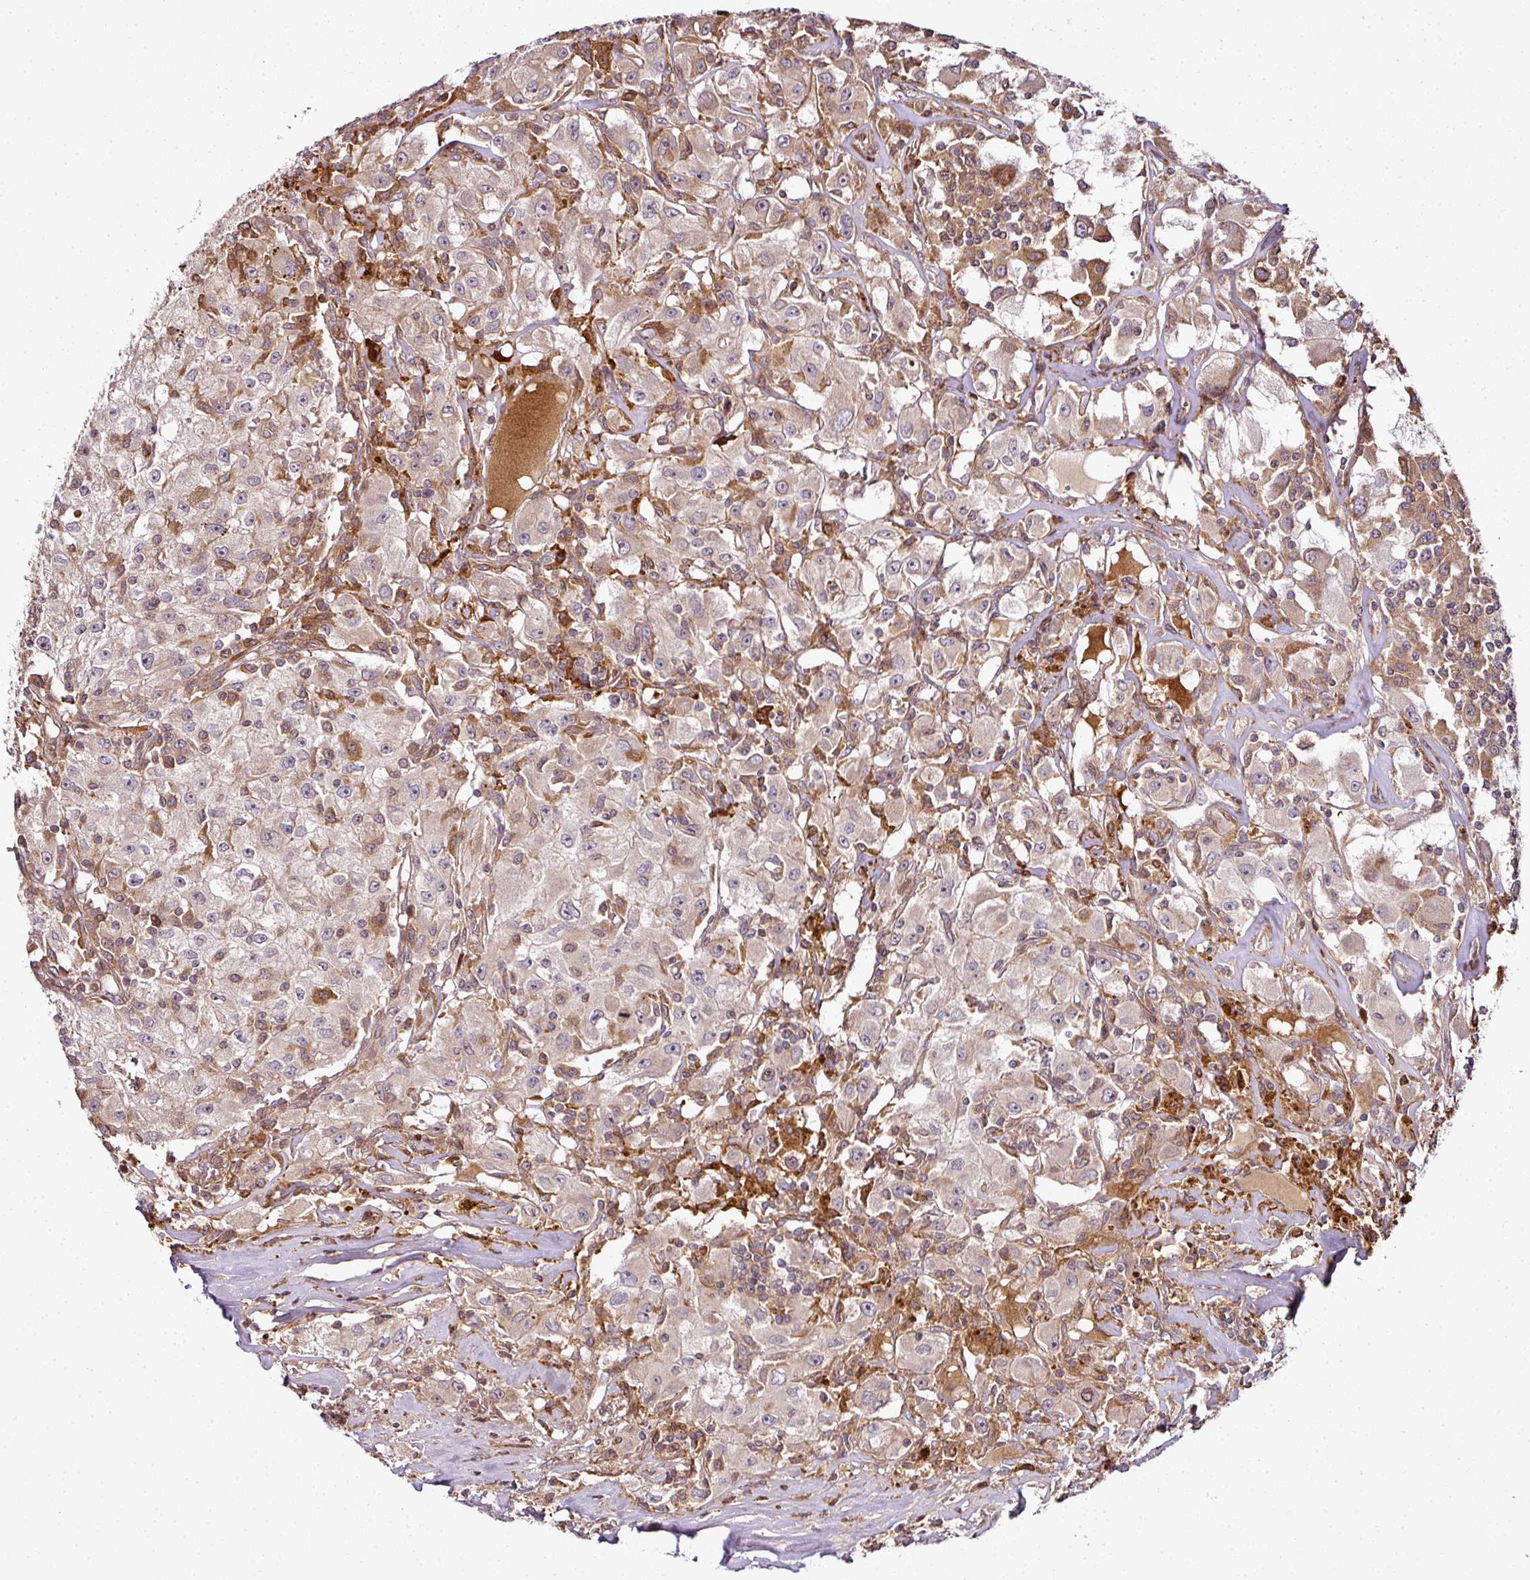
{"staining": {"intensity": "moderate", "quantity": "<25%", "location": "cytoplasmic/membranous"}, "tissue": "renal cancer", "cell_type": "Tumor cells", "image_type": "cancer", "snomed": [{"axis": "morphology", "description": "Adenocarcinoma, NOS"}, {"axis": "topography", "description": "Kidney"}], "caption": "High-power microscopy captured an immunohistochemistry (IHC) image of renal cancer (adenocarcinoma), revealing moderate cytoplasmic/membranous staining in about <25% of tumor cells. The protein of interest is stained brown, and the nuclei are stained in blue (DAB IHC with brightfield microscopy, high magnification).", "gene": "ATAT1", "patient": {"sex": "female", "age": 67}}